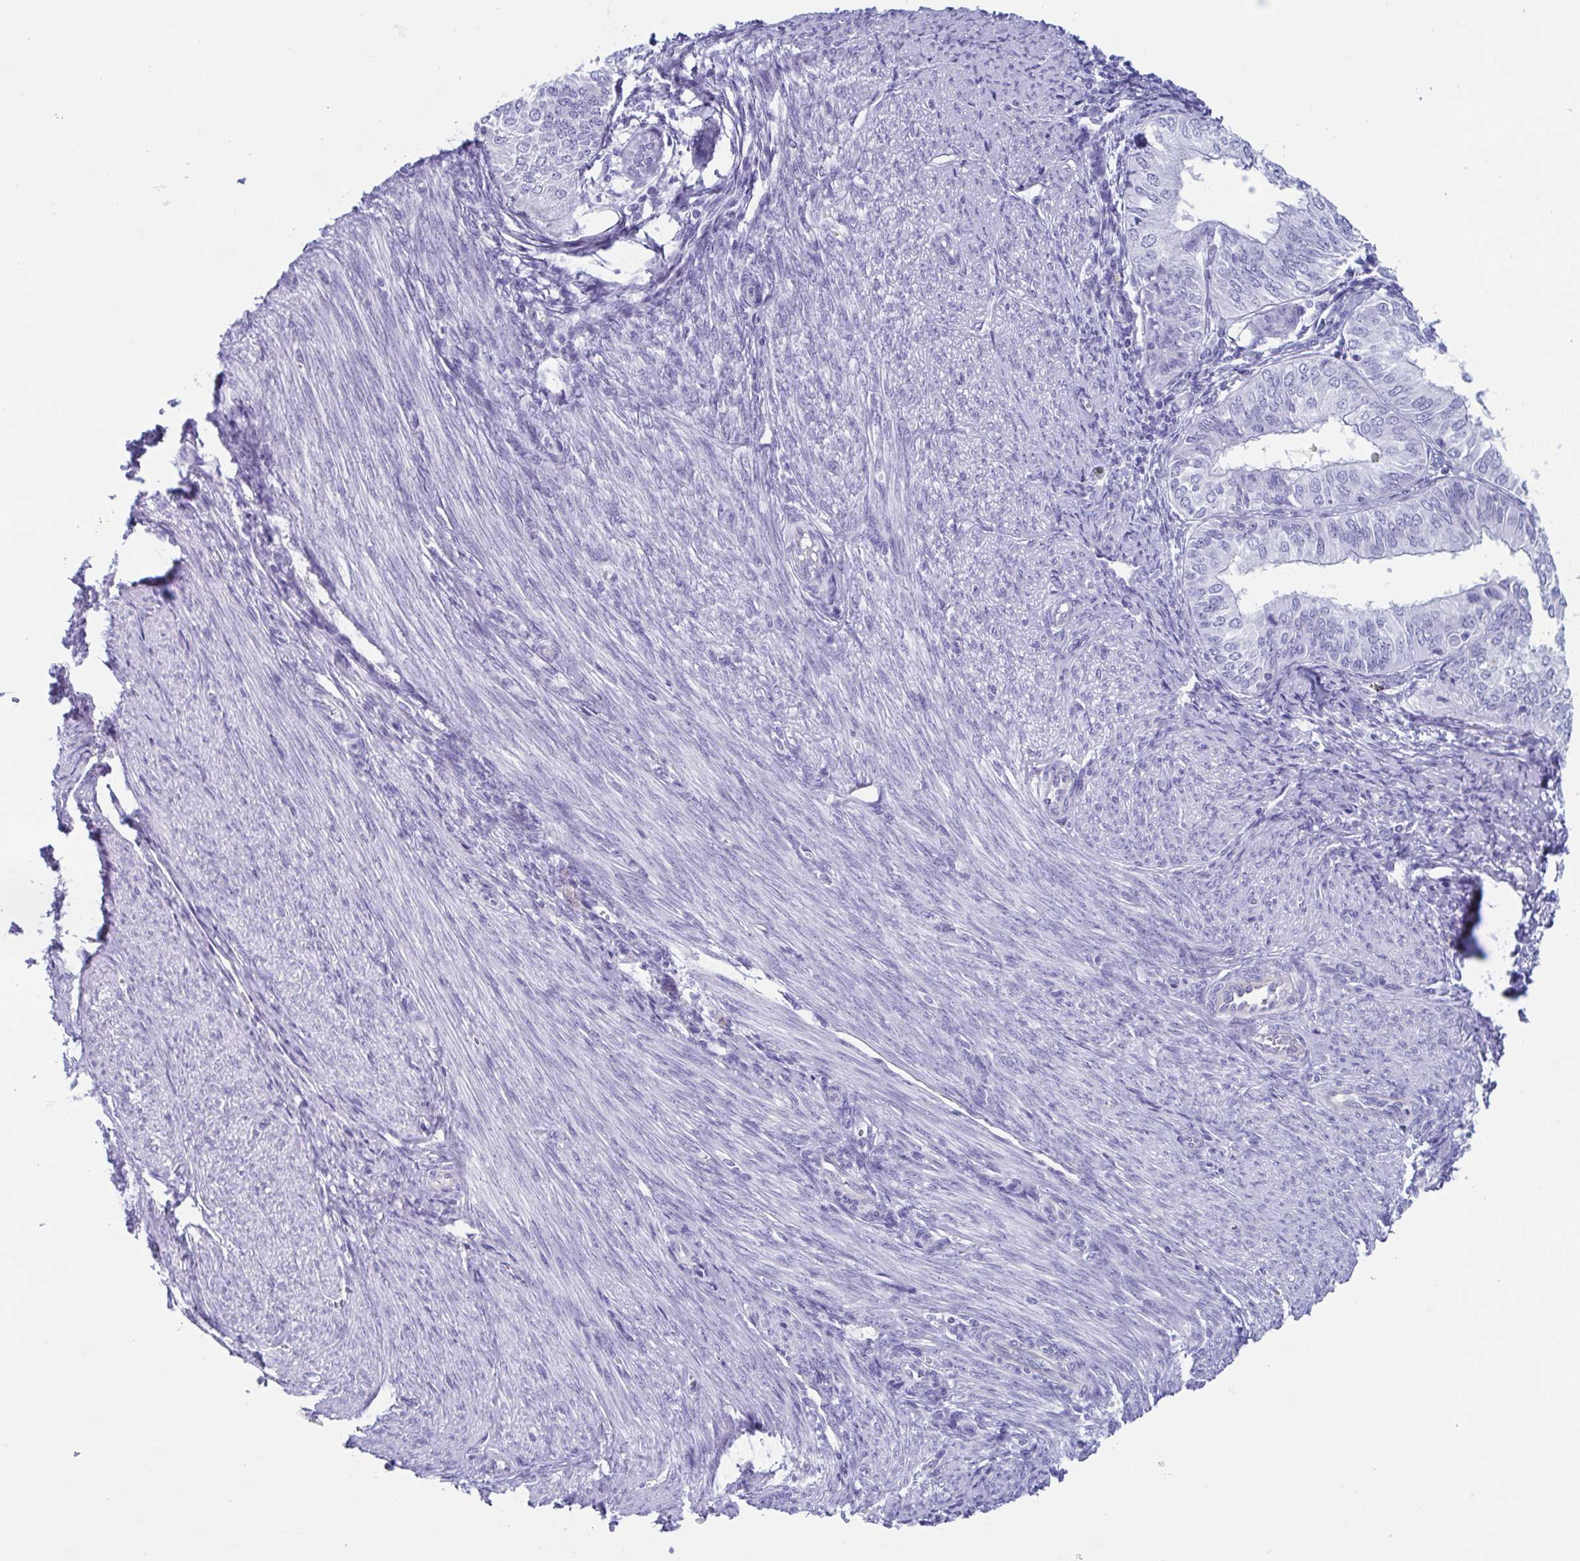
{"staining": {"intensity": "negative", "quantity": "none", "location": "none"}, "tissue": "endometrial cancer", "cell_type": "Tumor cells", "image_type": "cancer", "snomed": [{"axis": "morphology", "description": "Adenocarcinoma, NOS"}, {"axis": "topography", "description": "Endometrium"}], "caption": "Immunohistochemical staining of human endometrial cancer (adenocarcinoma) displays no significant staining in tumor cells.", "gene": "LYRM2", "patient": {"sex": "female", "age": 58}}